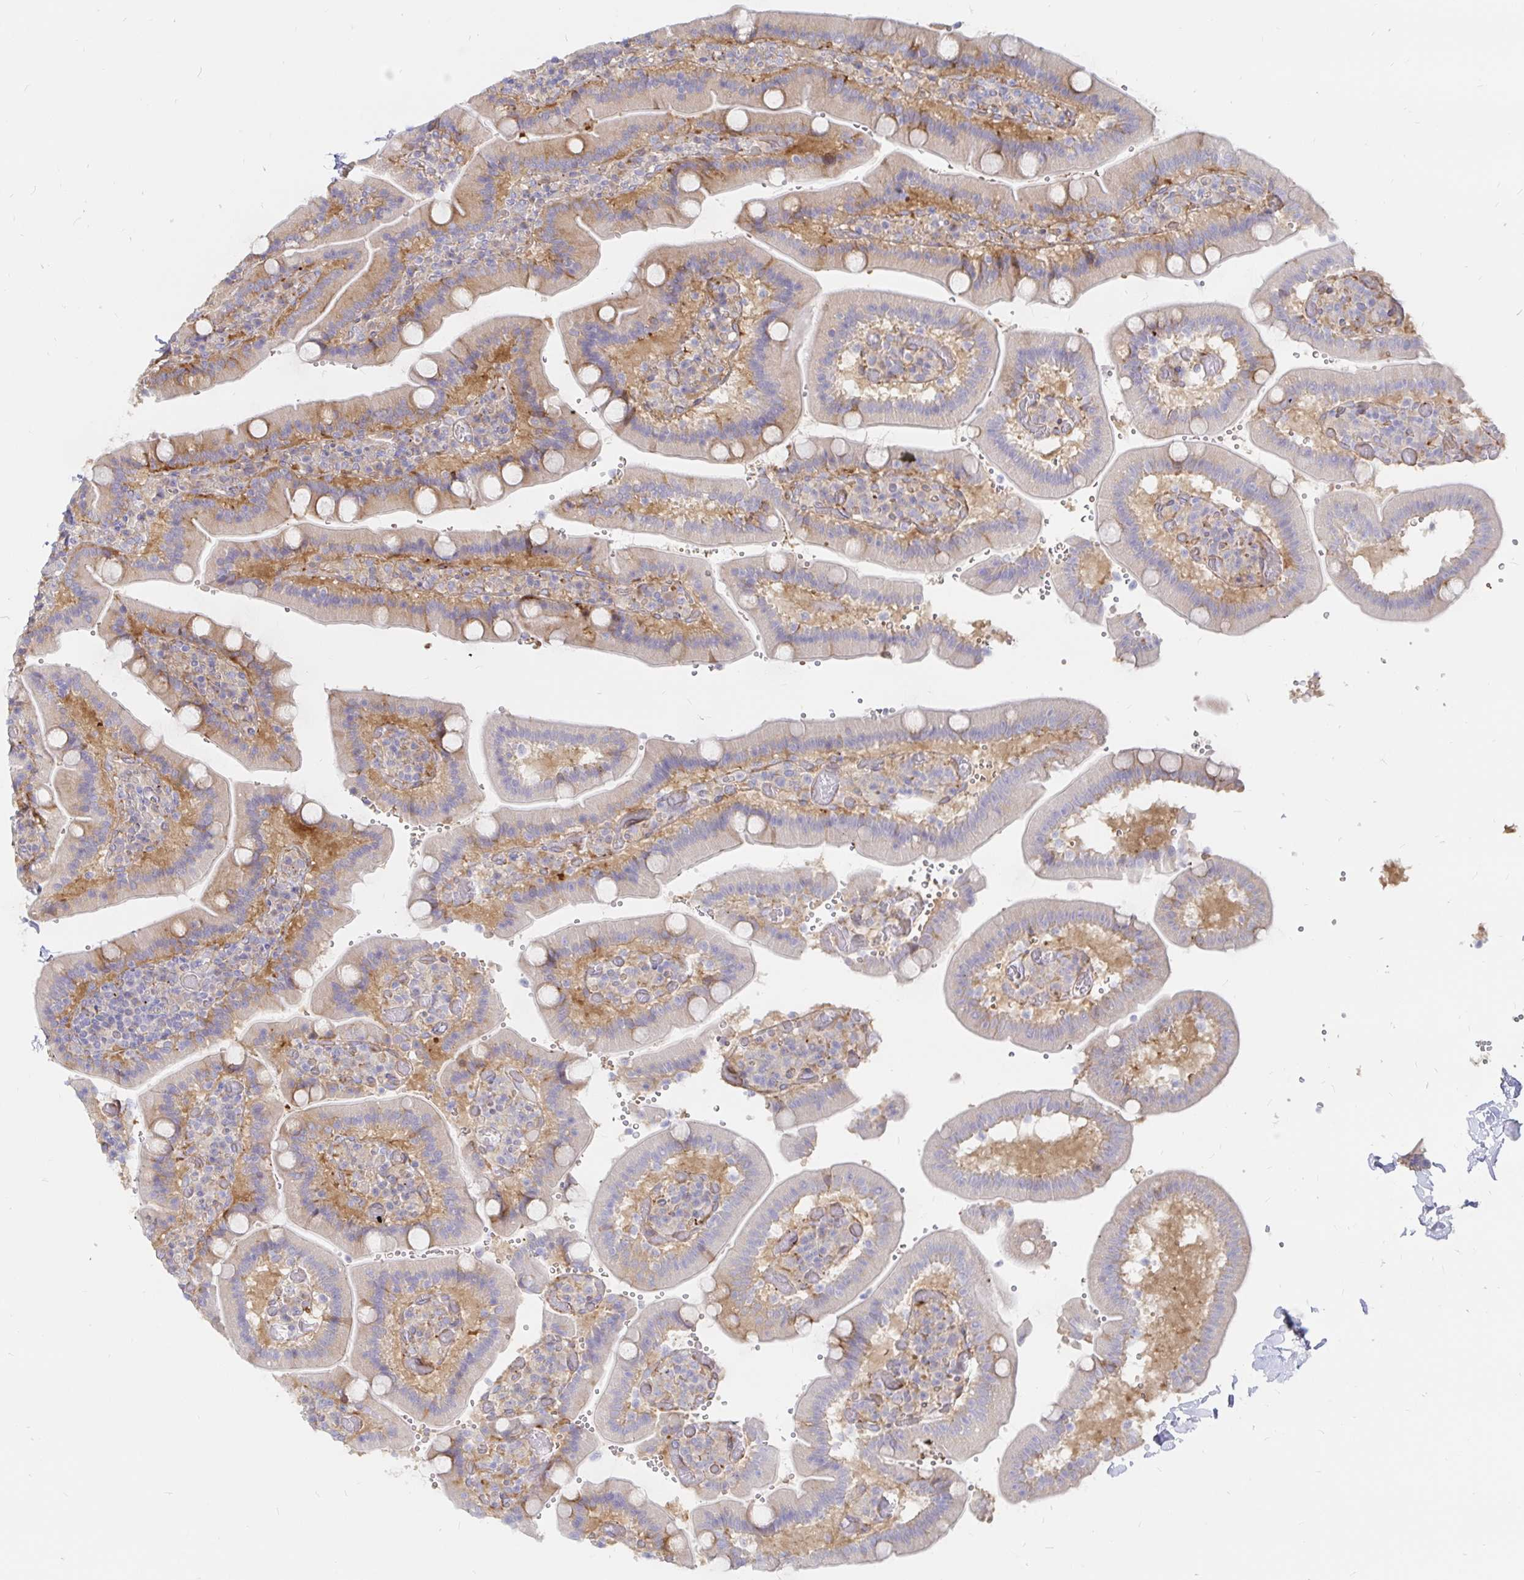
{"staining": {"intensity": "moderate", "quantity": "25%-75%", "location": "cytoplasmic/membranous"}, "tissue": "duodenum", "cell_type": "Glandular cells", "image_type": "normal", "snomed": [{"axis": "morphology", "description": "Normal tissue, NOS"}, {"axis": "topography", "description": "Duodenum"}], "caption": "This image exhibits IHC staining of unremarkable human duodenum, with medium moderate cytoplasmic/membranous staining in approximately 25%-75% of glandular cells.", "gene": "KCTD19", "patient": {"sex": "female", "age": 62}}